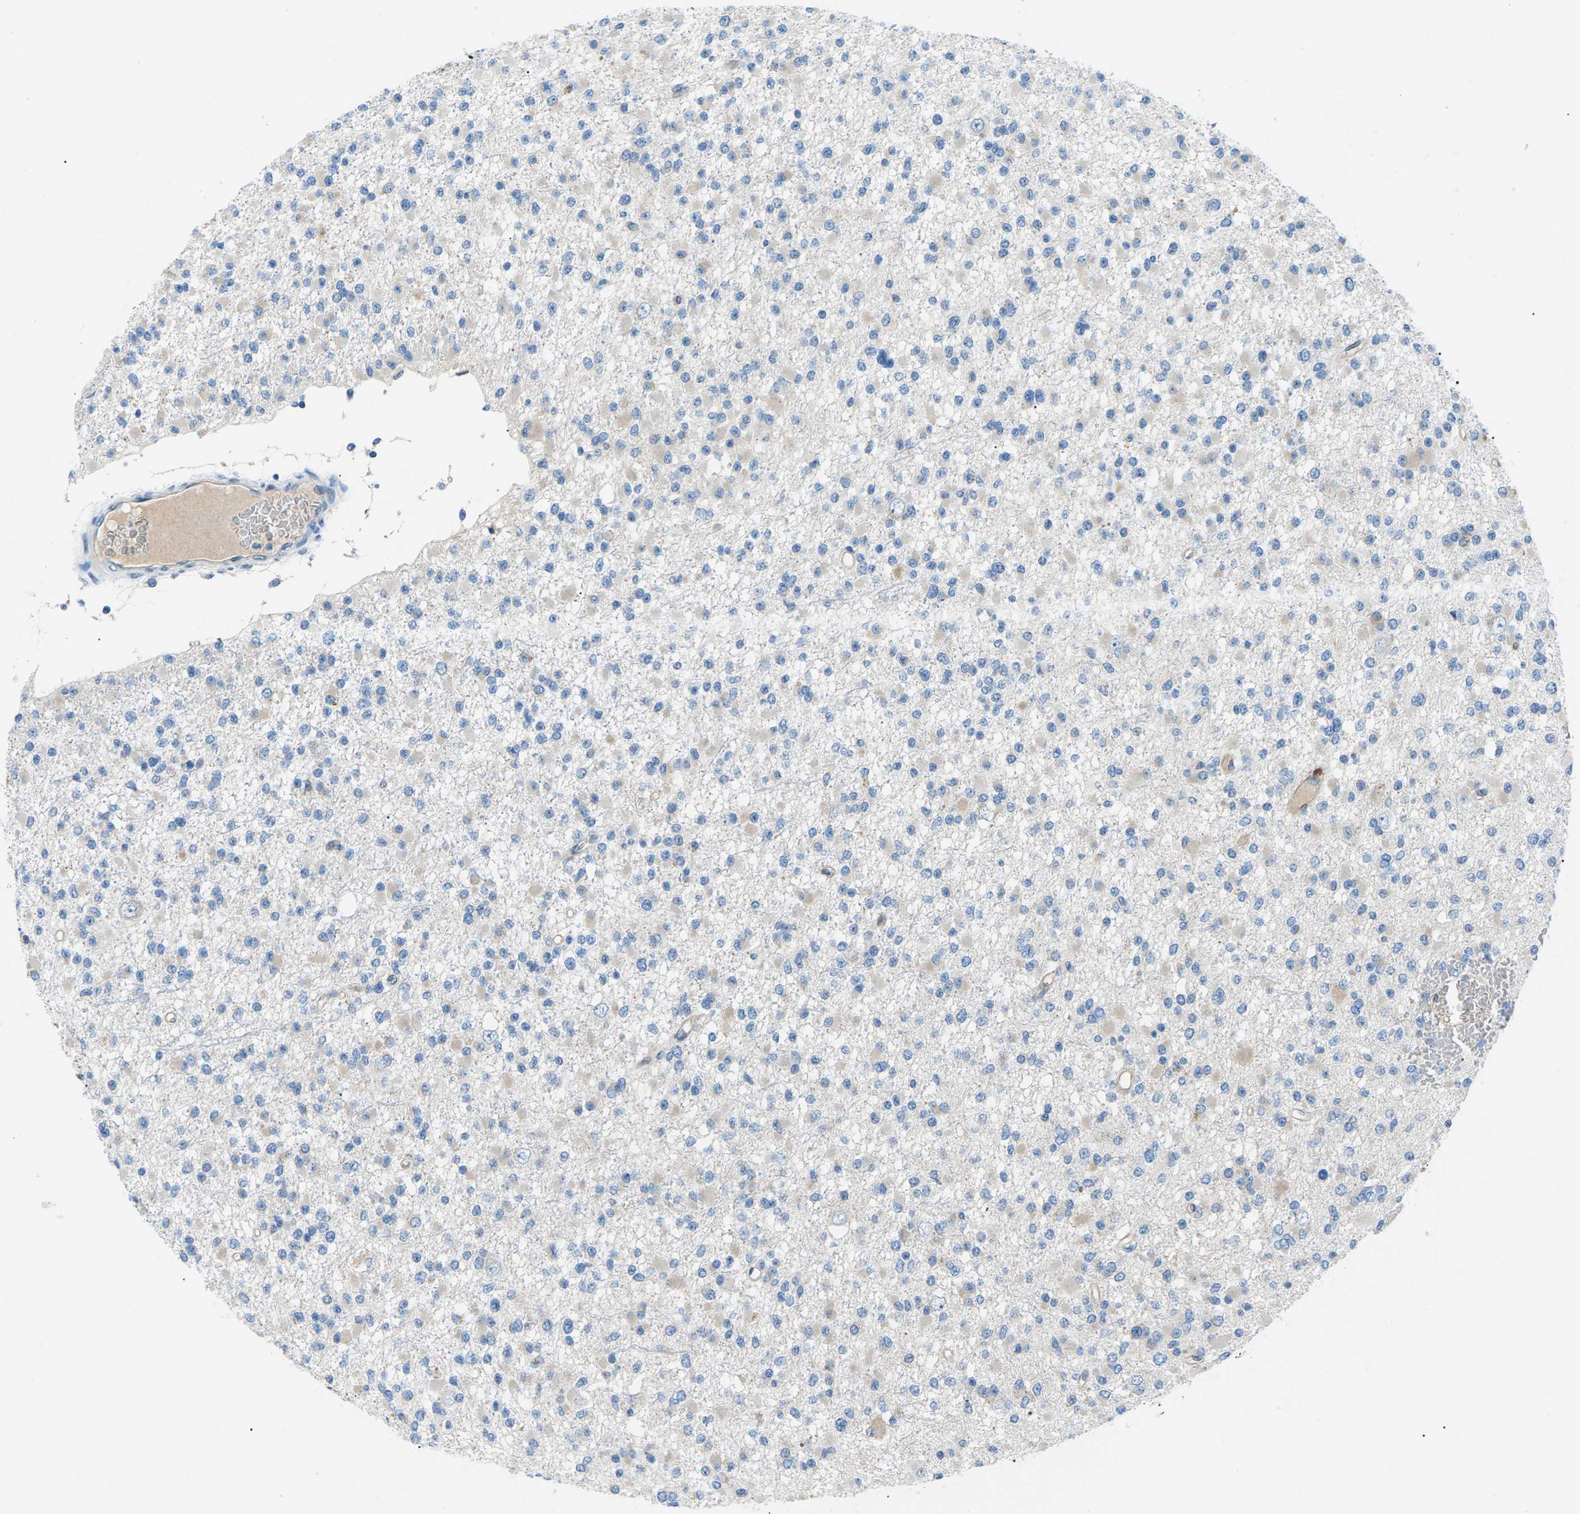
{"staining": {"intensity": "weak", "quantity": "<25%", "location": "cytoplasmic/membranous"}, "tissue": "glioma", "cell_type": "Tumor cells", "image_type": "cancer", "snomed": [{"axis": "morphology", "description": "Glioma, malignant, Low grade"}, {"axis": "topography", "description": "Brain"}], "caption": "High power microscopy image of an immunohistochemistry histopathology image of glioma, revealing no significant positivity in tumor cells.", "gene": "ZDHHC24", "patient": {"sex": "female", "age": 22}}